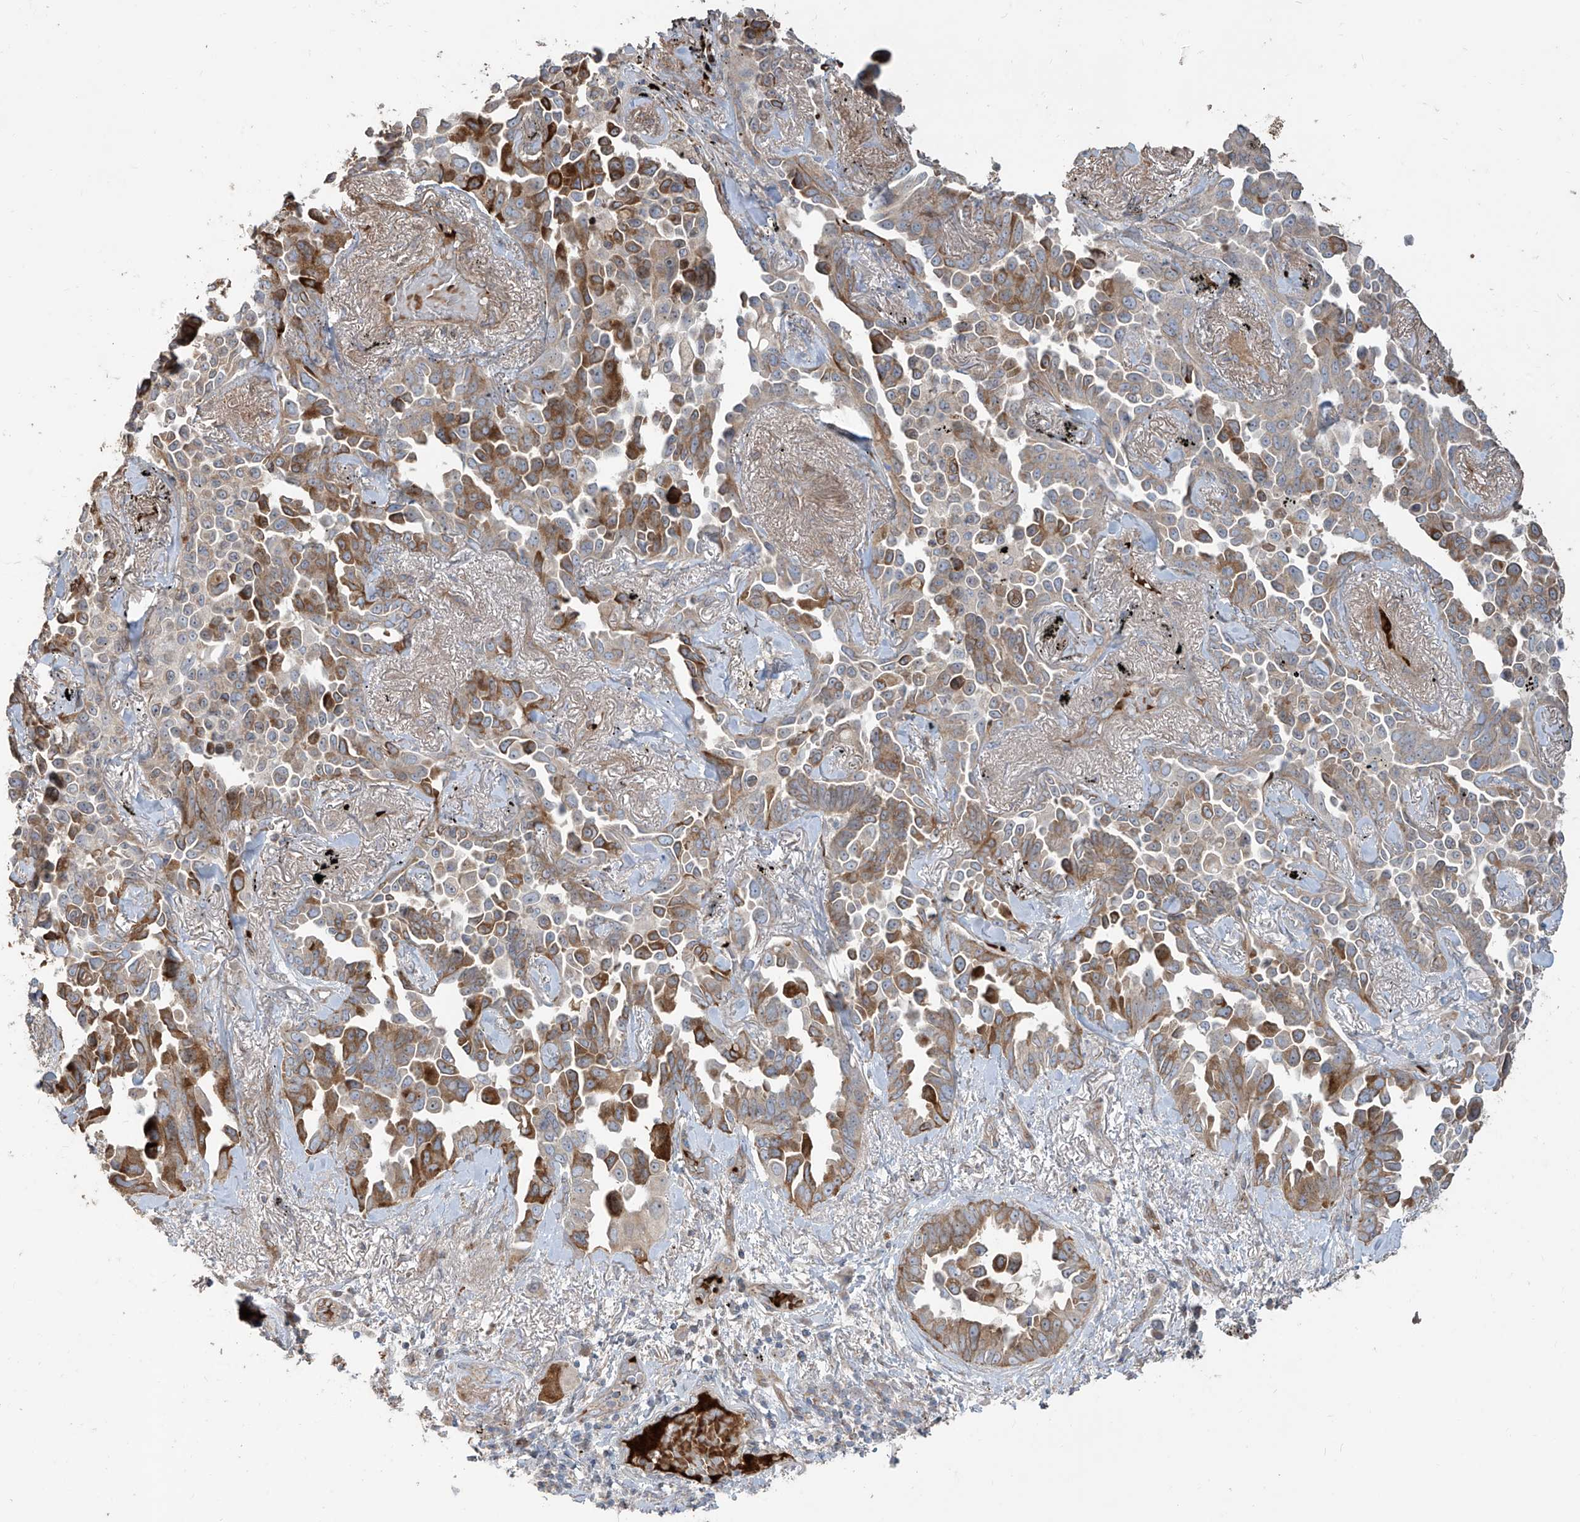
{"staining": {"intensity": "moderate", "quantity": ">75%", "location": "cytoplasmic/membranous"}, "tissue": "lung cancer", "cell_type": "Tumor cells", "image_type": "cancer", "snomed": [{"axis": "morphology", "description": "Adenocarcinoma, NOS"}, {"axis": "topography", "description": "Lung"}], "caption": "The micrograph demonstrates immunohistochemical staining of adenocarcinoma (lung). There is moderate cytoplasmic/membranous positivity is present in approximately >75% of tumor cells.", "gene": "ABTB1", "patient": {"sex": "female", "age": 67}}